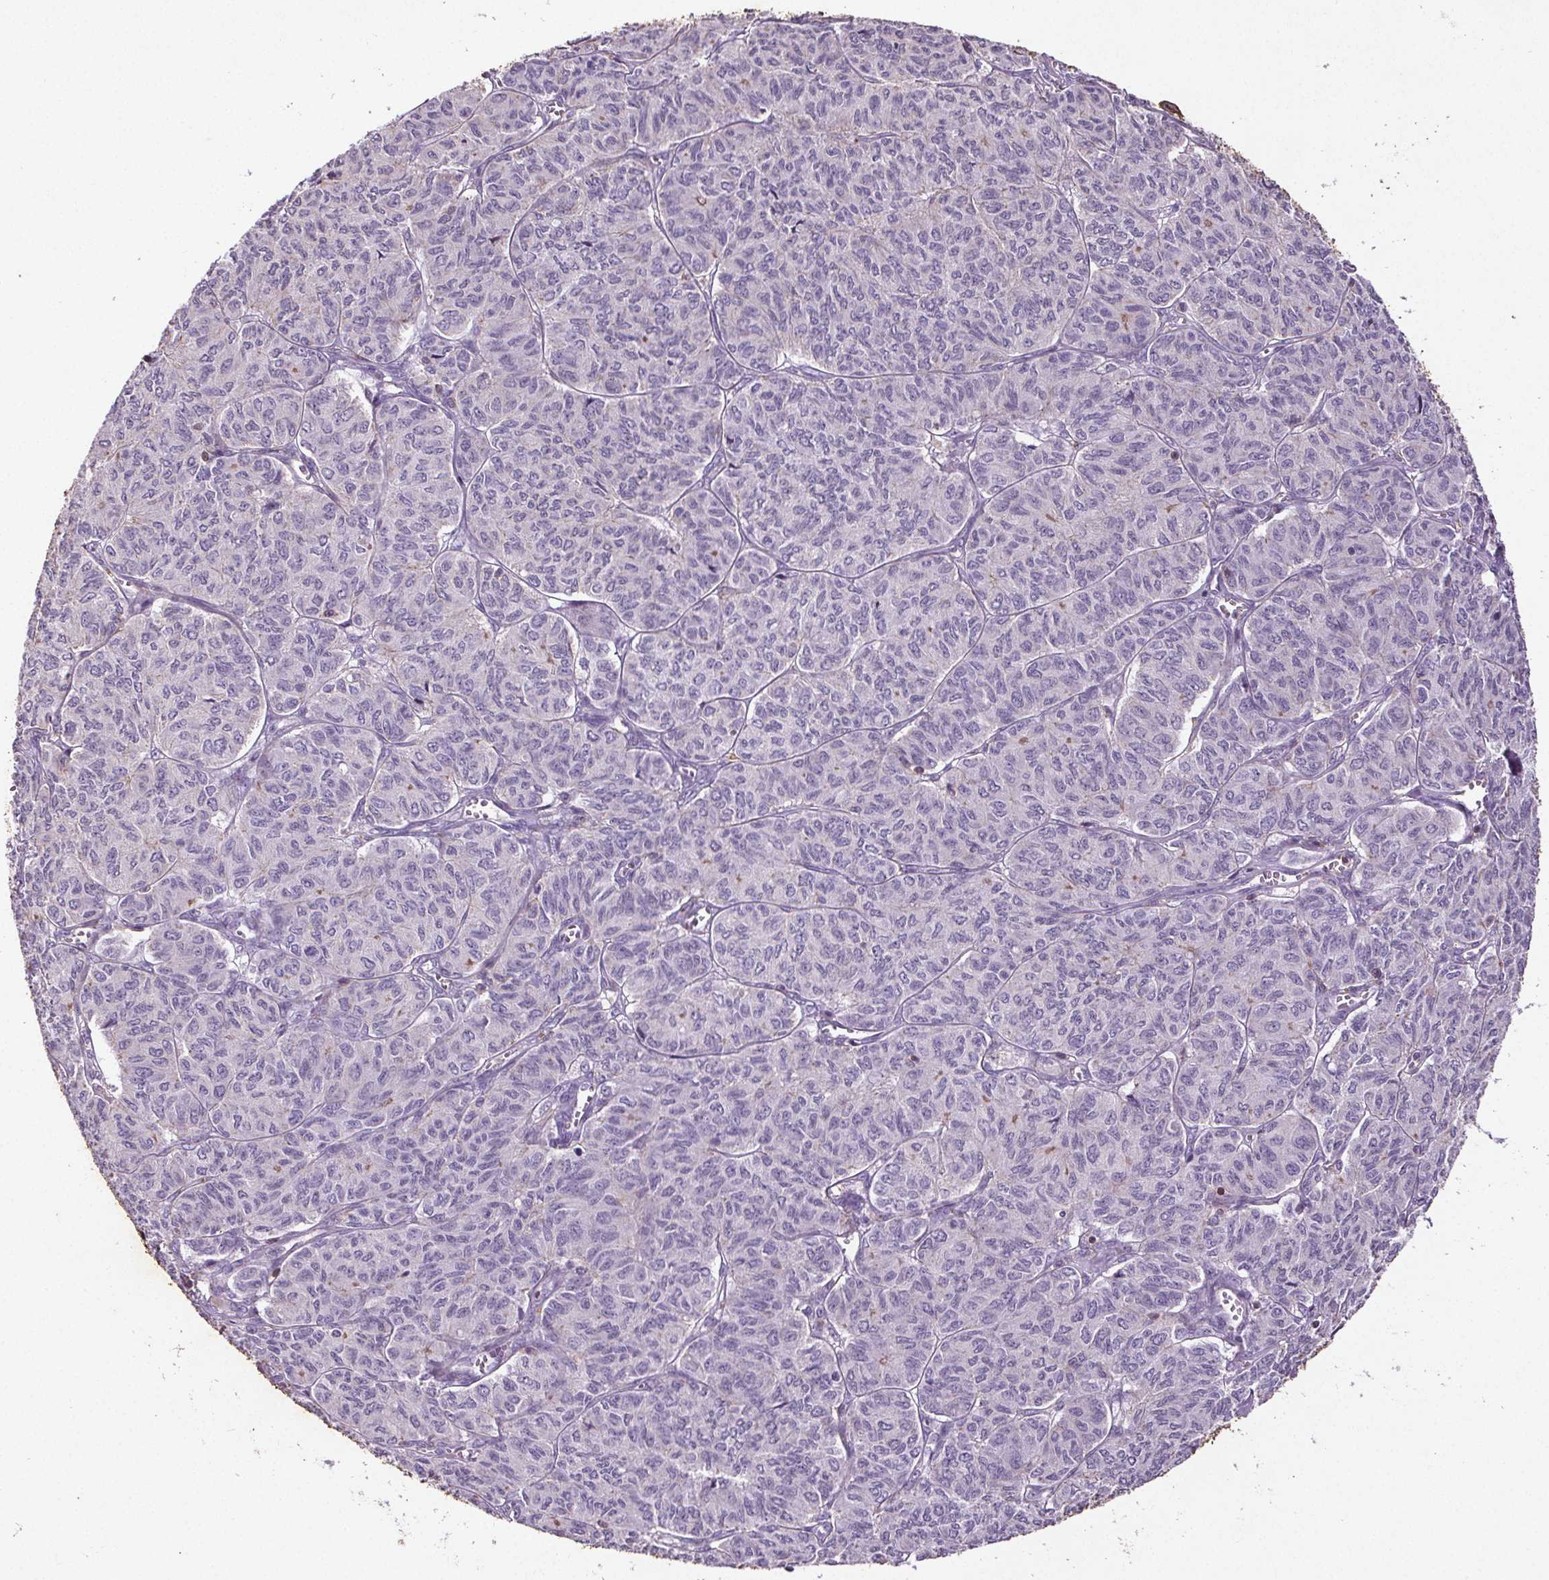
{"staining": {"intensity": "negative", "quantity": "none", "location": "none"}, "tissue": "ovarian cancer", "cell_type": "Tumor cells", "image_type": "cancer", "snomed": [{"axis": "morphology", "description": "Carcinoma, endometroid"}, {"axis": "topography", "description": "Ovary"}], "caption": "The histopathology image shows no staining of tumor cells in endometroid carcinoma (ovarian).", "gene": "C19orf84", "patient": {"sex": "female", "age": 80}}